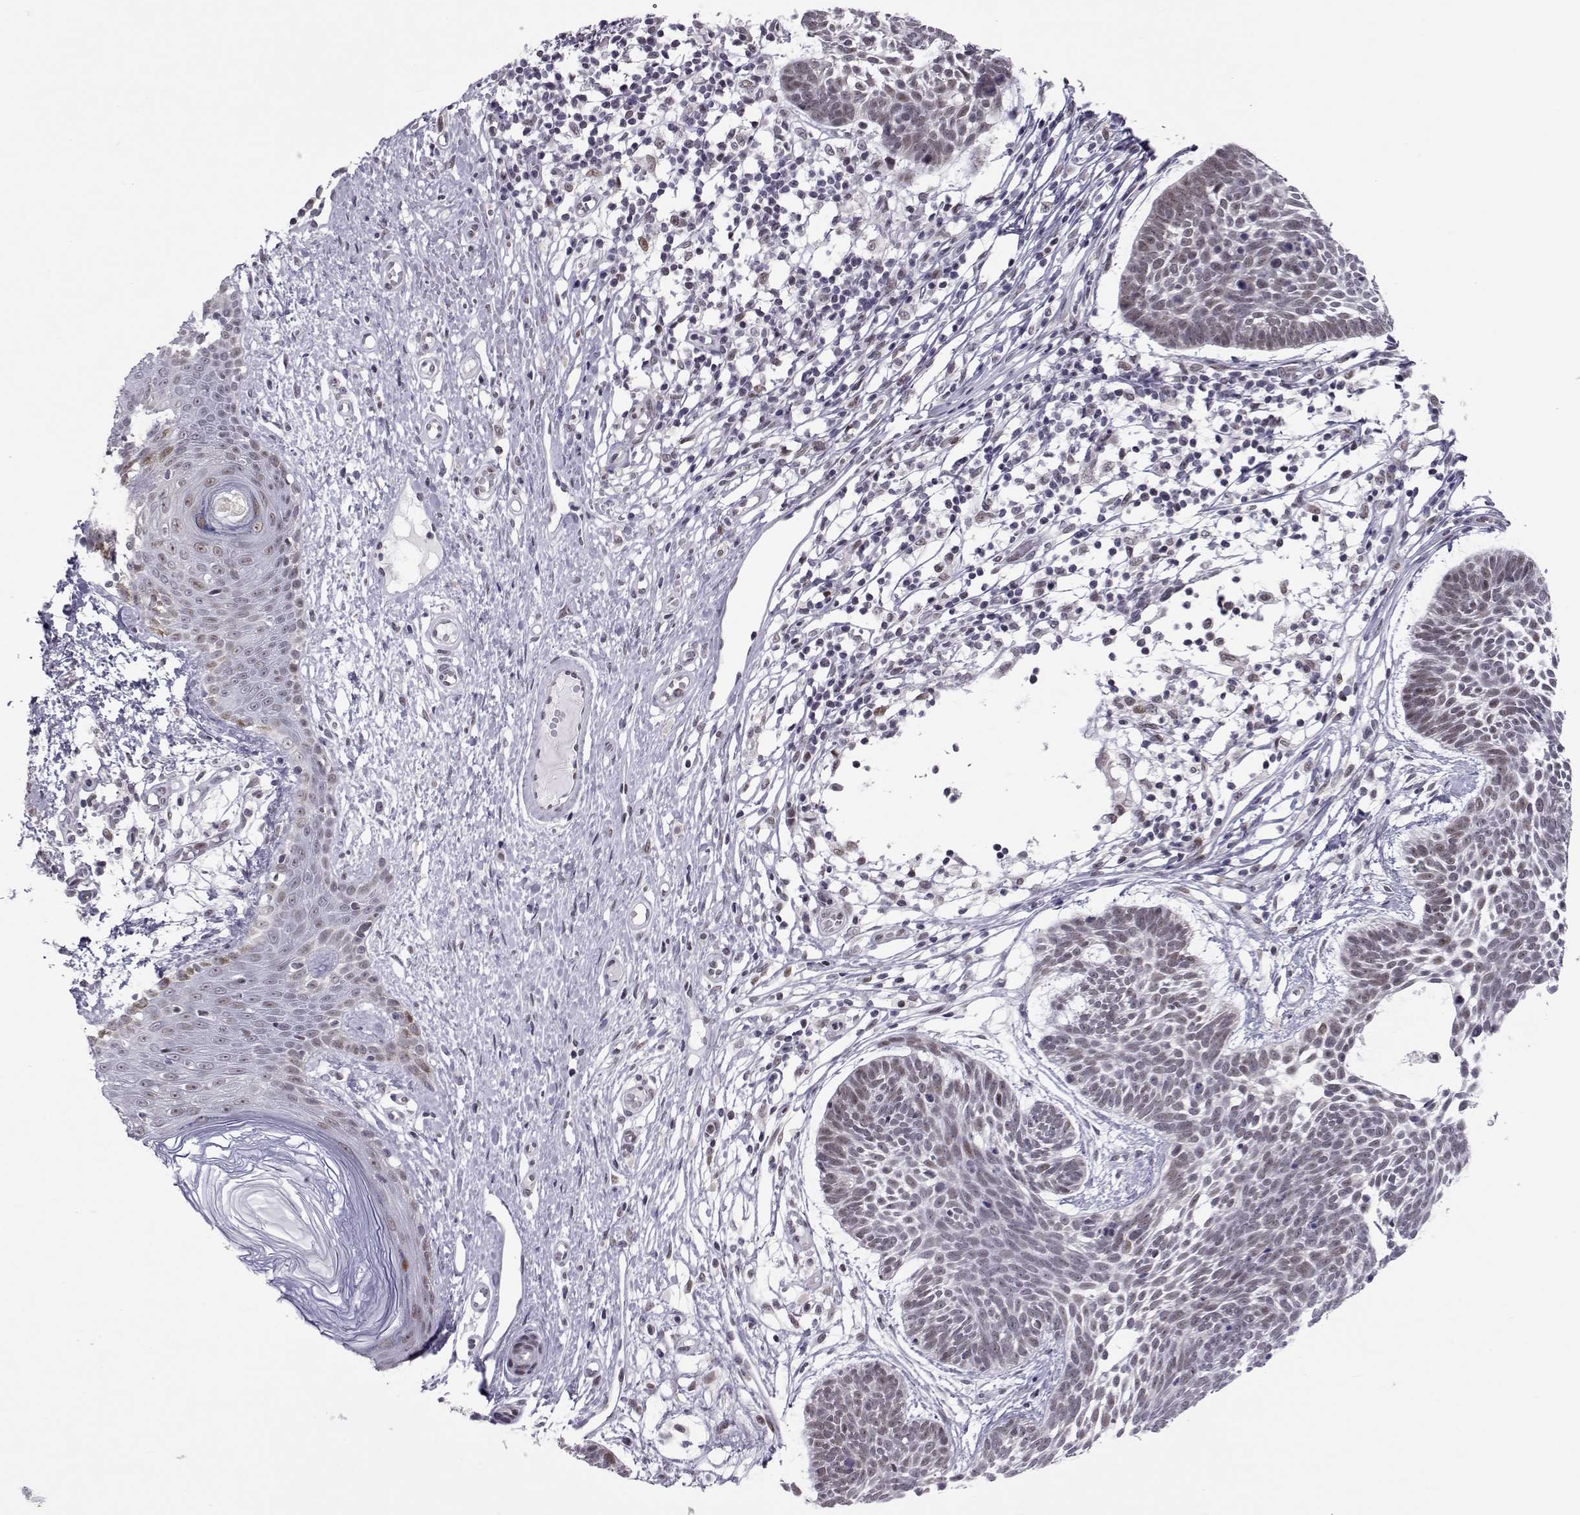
{"staining": {"intensity": "moderate", "quantity": "<25%", "location": "nuclear"}, "tissue": "skin cancer", "cell_type": "Tumor cells", "image_type": "cancer", "snomed": [{"axis": "morphology", "description": "Basal cell carcinoma"}, {"axis": "topography", "description": "Skin"}], "caption": "Immunohistochemical staining of human basal cell carcinoma (skin) reveals low levels of moderate nuclear positivity in approximately <25% of tumor cells. (Brightfield microscopy of DAB IHC at high magnification).", "gene": "SIX6", "patient": {"sex": "male", "age": 85}}